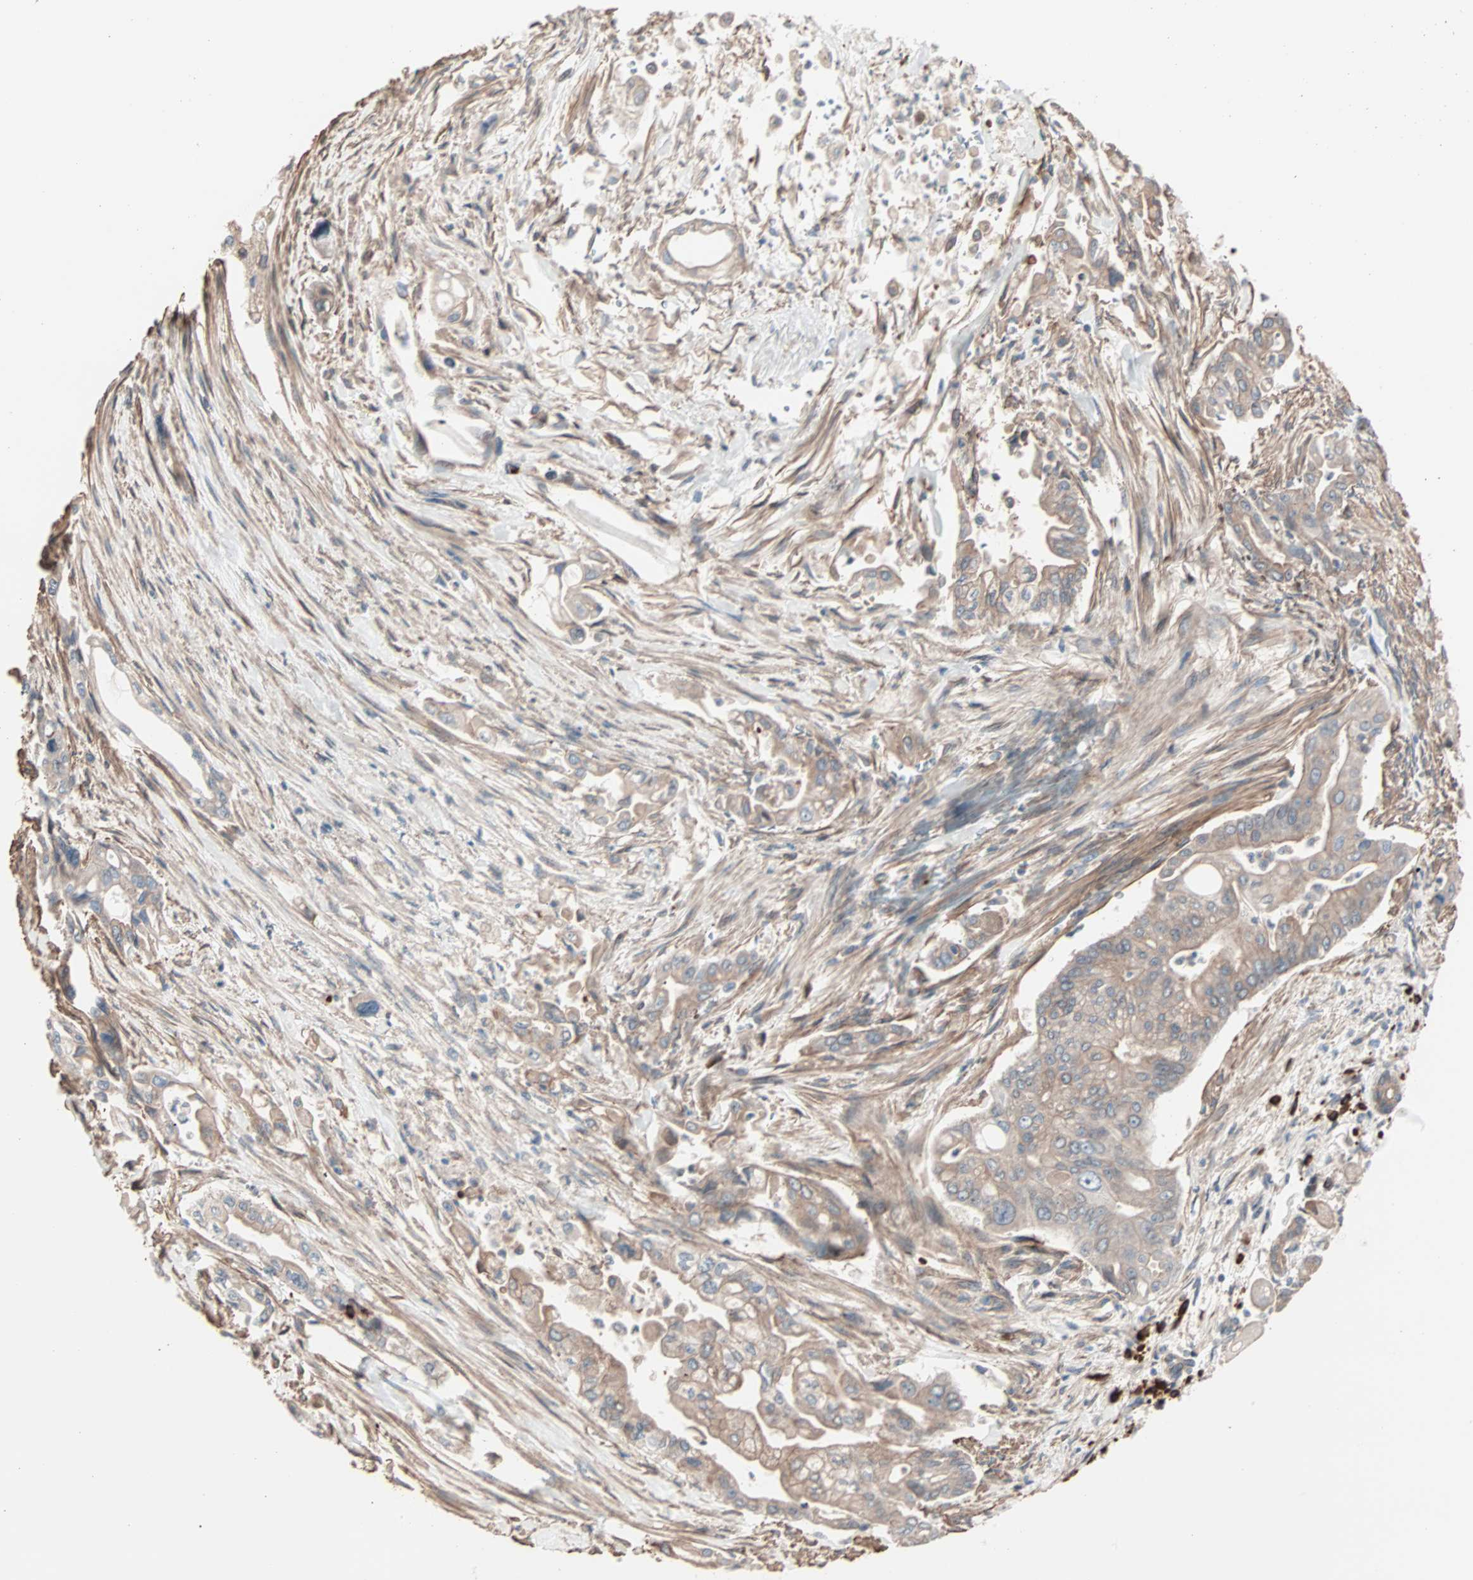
{"staining": {"intensity": "strong", "quantity": ">75%", "location": "cytoplasmic/membranous"}, "tissue": "pancreatic cancer", "cell_type": "Tumor cells", "image_type": "cancer", "snomed": [{"axis": "morphology", "description": "Normal tissue, NOS"}, {"axis": "topography", "description": "Pancreas"}], "caption": "A histopathology image of human pancreatic cancer stained for a protein exhibits strong cytoplasmic/membranous brown staining in tumor cells.", "gene": "ALG5", "patient": {"sex": "male", "age": 42}}